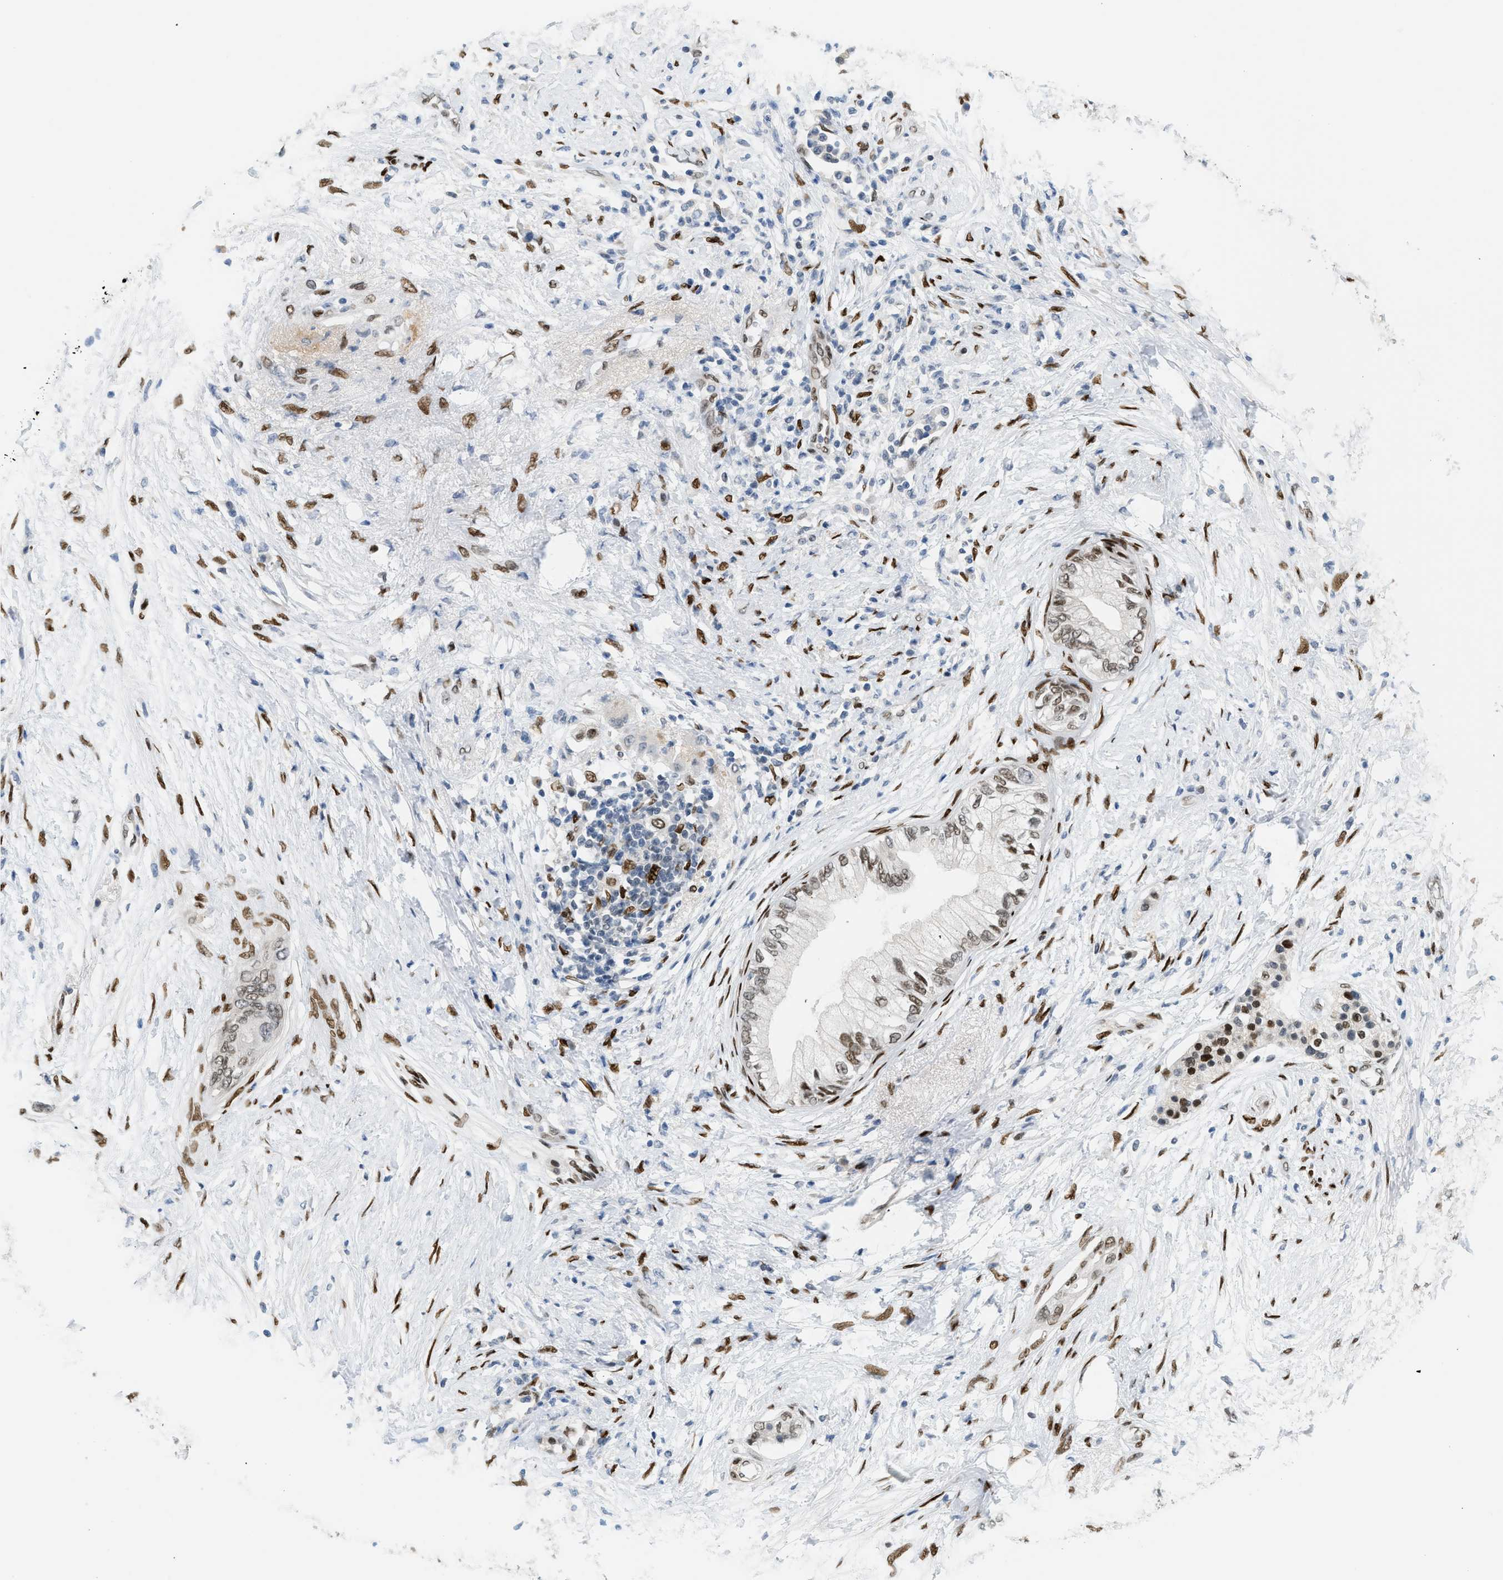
{"staining": {"intensity": "moderate", "quantity": ">75%", "location": "nuclear"}, "tissue": "pancreatic cancer", "cell_type": "Tumor cells", "image_type": "cancer", "snomed": [{"axis": "morphology", "description": "Normal tissue, NOS"}, {"axis": "morphology", "description": "Adenocarcinoma, NOS"}, {"axis": "topography", "description": "Pancreas"}, {"axis": "topography", "description": "Duodenum"}], "caption": "Immunohistochemistry (DAB) staining of pancreatic cancer (adenocarcinoma) shows moderate nuclear protein staining in about >75% of tumor cells.", "gene": "ZBTB20", "patient": {"sex": "female", "age": 60}}